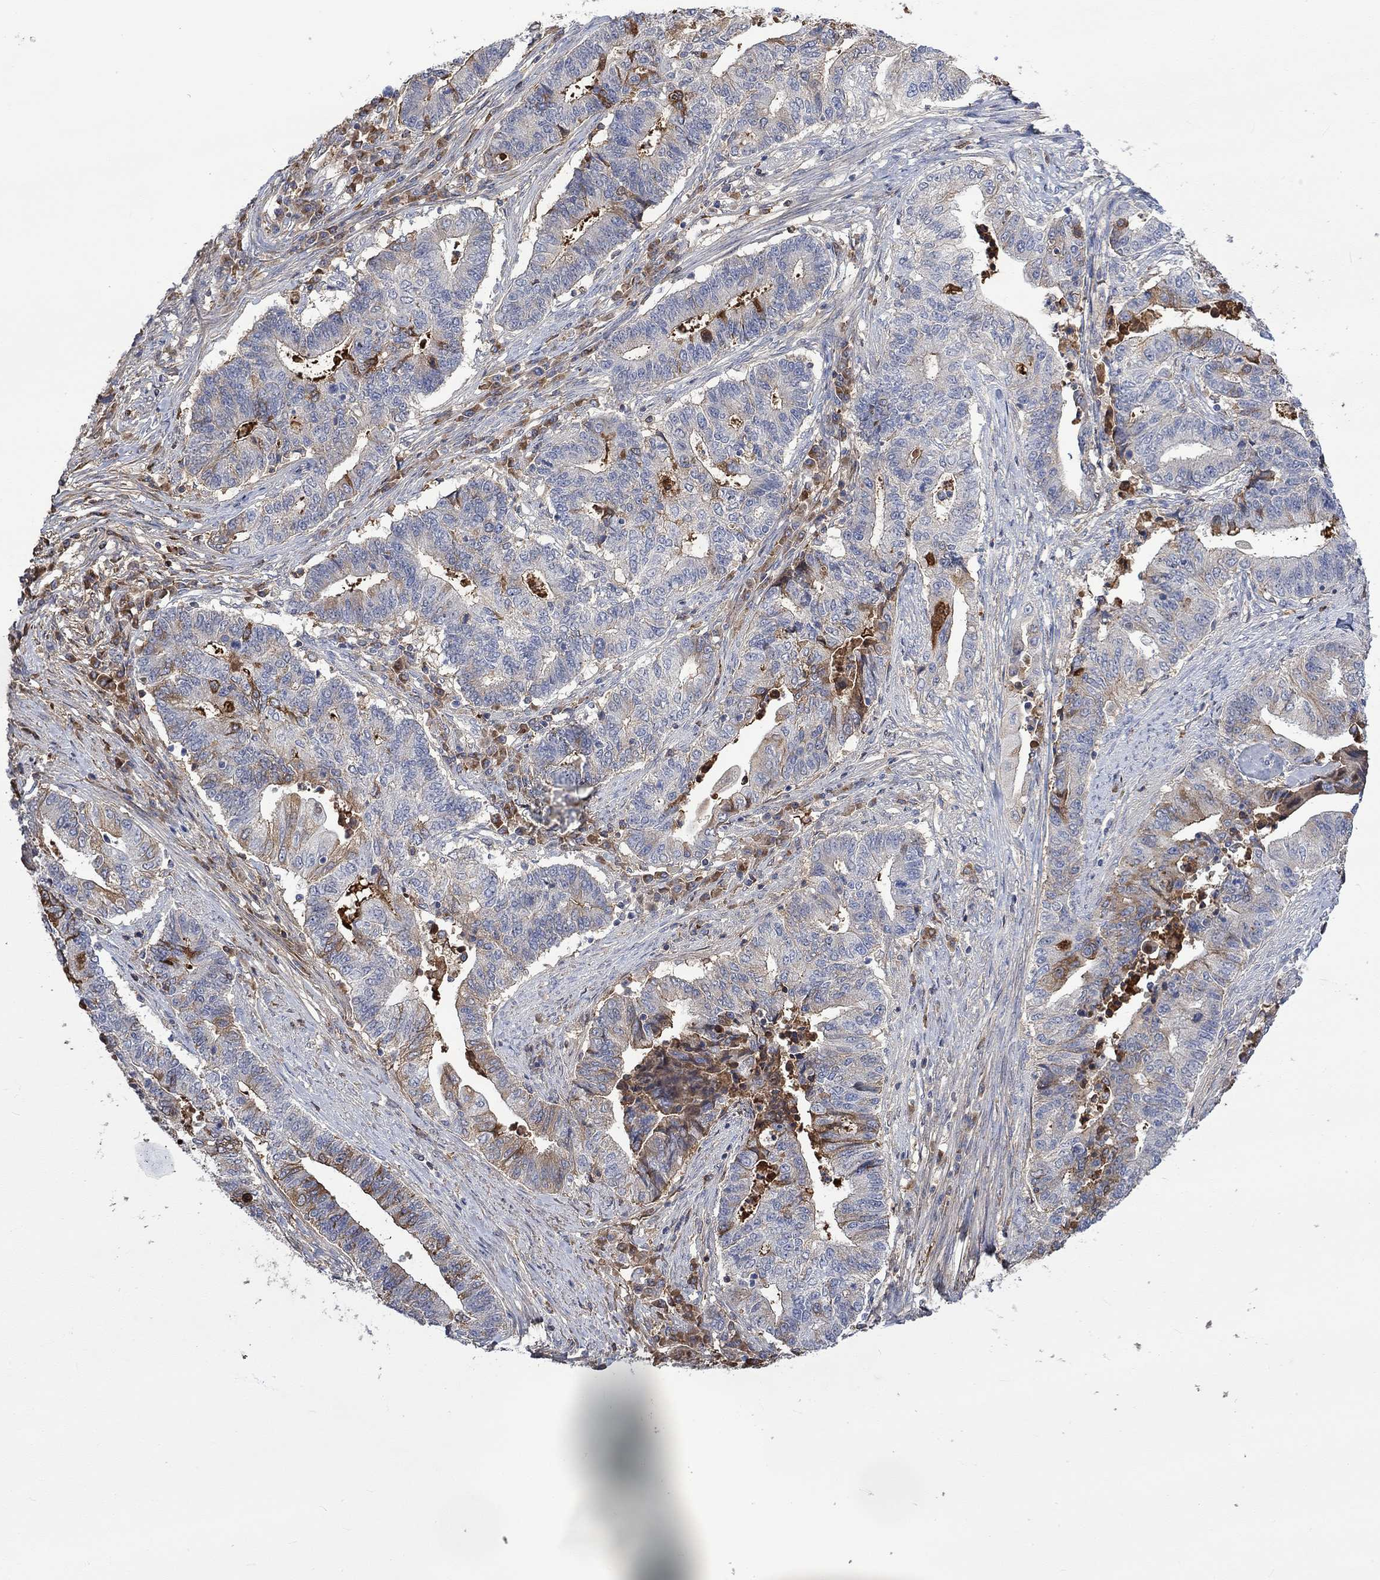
{"staining": {"intensity": "moderate", "quantity": "<25%", "location": "cytoplasmic/membranous"}, "tissue": "endometrial cancer", "cell_type": "Tumor cells", "image_type": "cancer", "snomed": [{"axis": "morphology", "description": "Adenocarcinoma, NOS"}, {"axis": "topography", "description": "Uterus"}, {"axis": "topography", "description": "Endometrium"}], "caption": "Protein staining reveals moderate cytoplasmic/membranous expression in approximately <25% of tumor cells in endometrial cancer.", "gene": "MSTN", "patient": {"sex": "female", "age": 54}}